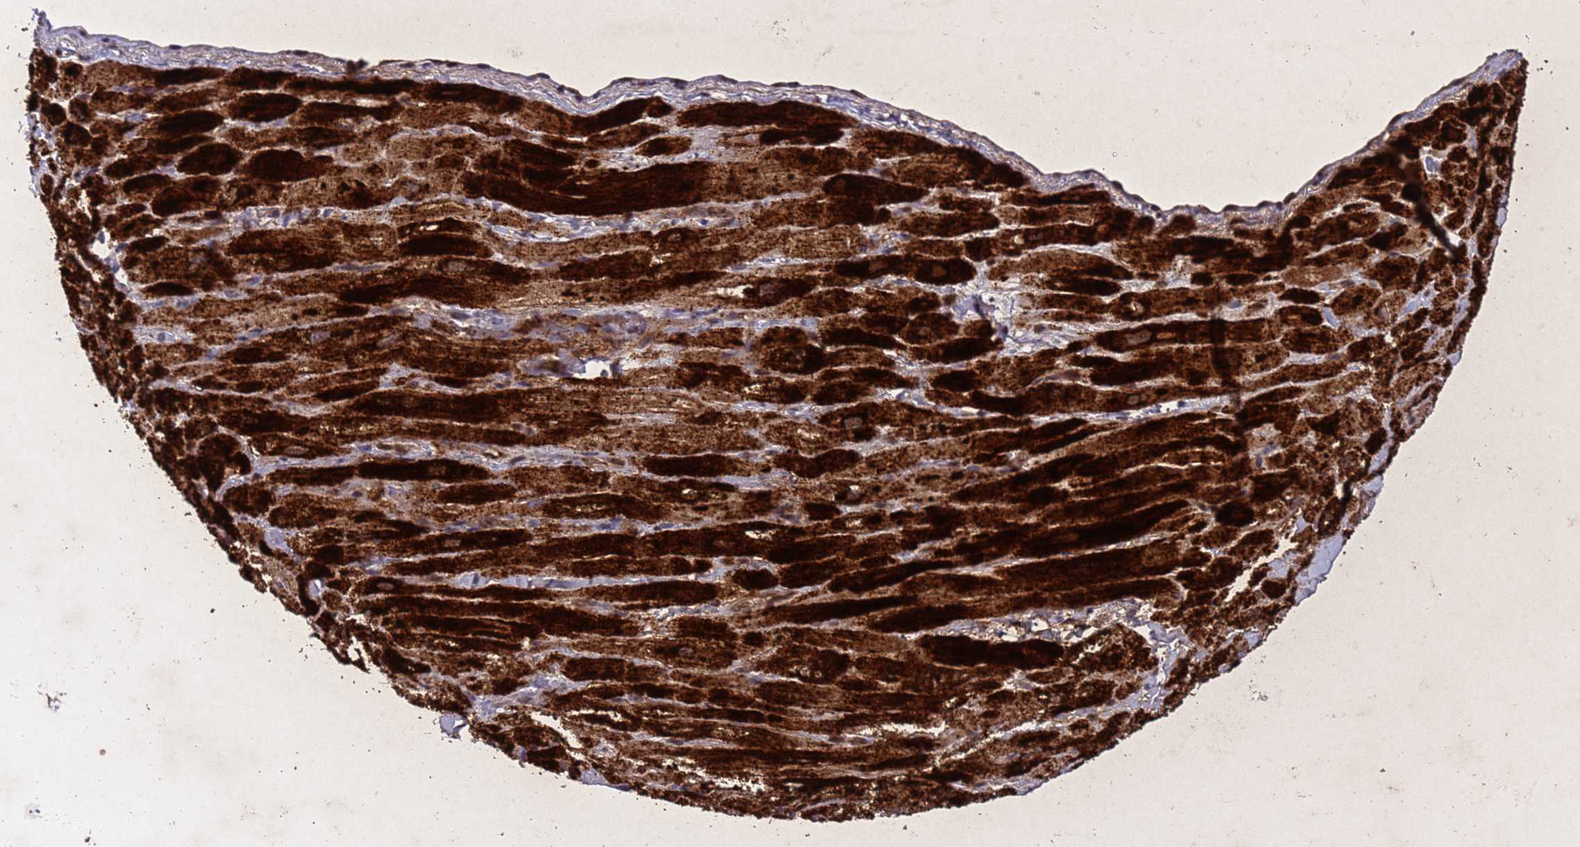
{"staining": {"intensity": "strong", "quantity": "25%-75%", "location": "cytoplasmic/membranous"}, "tissue": "heart muscle", "cell_type": "Cardiomyocytes", "image_type": "normal", "snomed": [{"axis": "morphology", "description": "Normal tissue, NOS"}, {"axis": "topography", "description": "Heart"}], "caption": "Cardiomyocytes demonstrate high levels of strong cytoplasmic/membranous expression in about 25%-75% of cells in normal heart muscle.", "gene": "PARP16", "patient": {"sex": "male", "age": 65}}